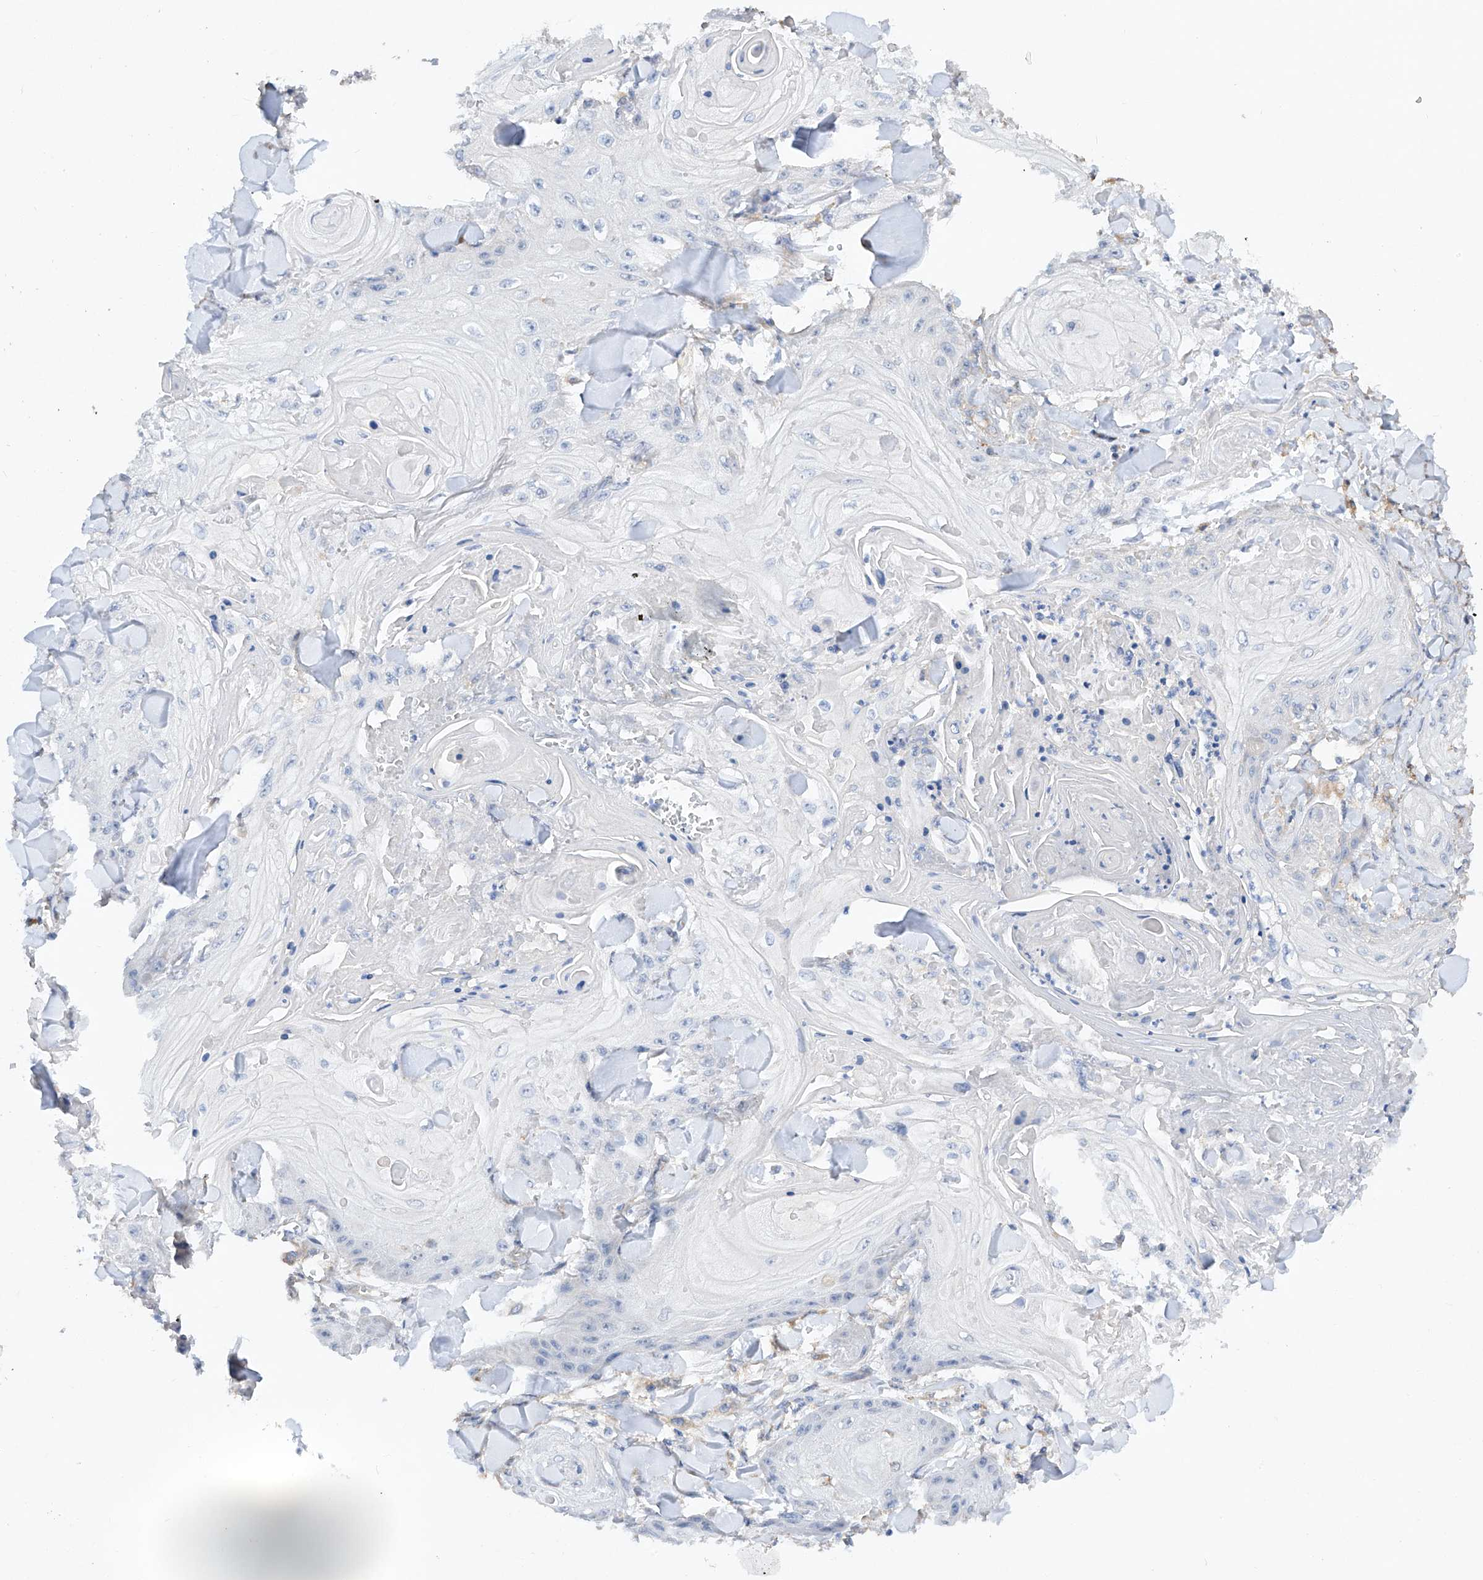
{"staining": {"intensity": "negative", "quantity": "none", "location": "none"}, "tissue": "skin cancer", "cell_type": "Tumor cells", "image_type": "cancer", "snomed": [{"axis": "morphology", "description": "Squamous cell carcinoma, NOS"}, {"axis": "topography", "description": "Skin"}], "caption": "Skin squamous cell carcinoma was stained to show a protein in brown. There is no significant positivity in tumor cells. The staining was performed using DAB to visualize the protein expression in brown, while the nuclei were stained in blue with hematoxylin (Magnification: 20x).", "gene": "AMD1", "patient": {"sex": "male", "age": 74}}